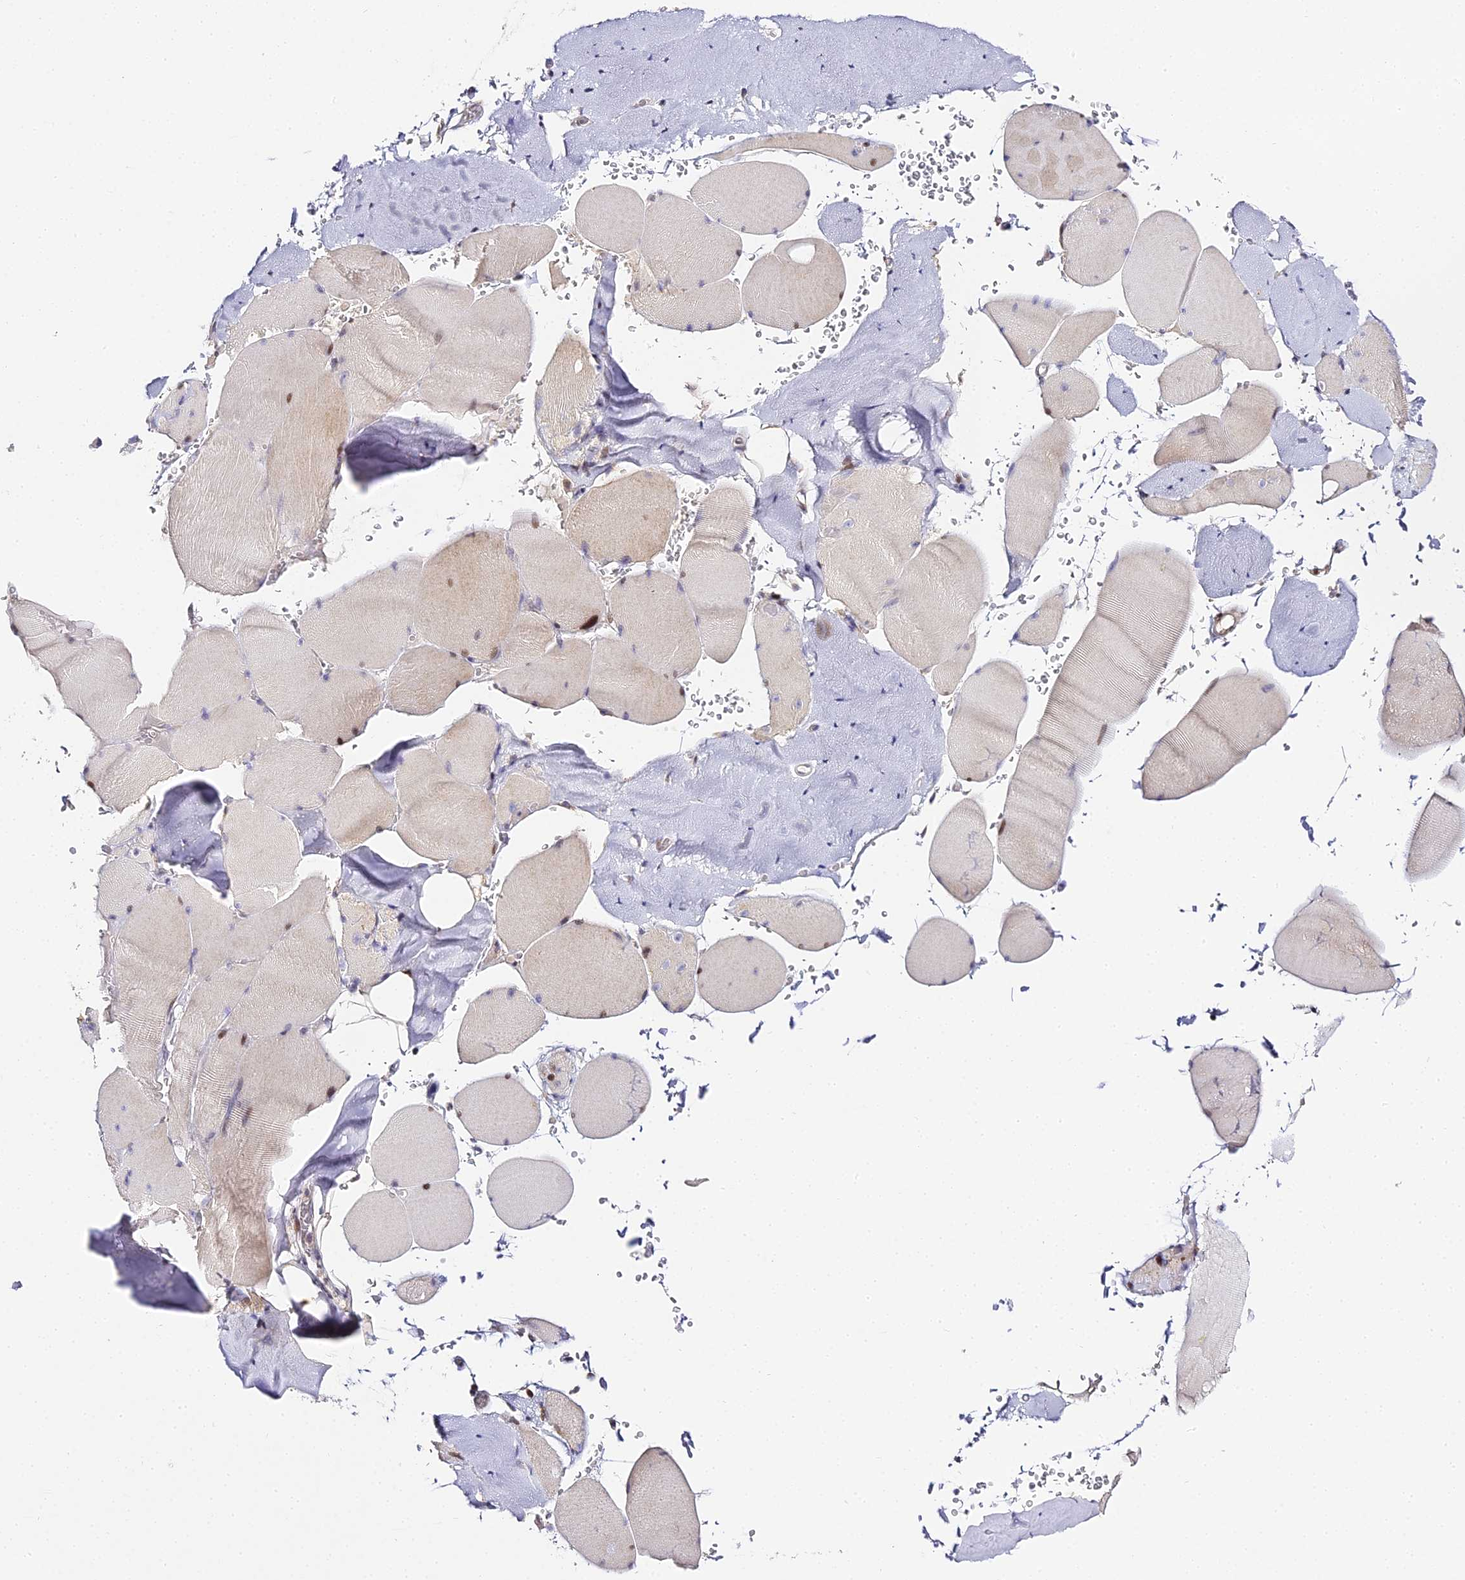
{"staining": {"intensity": "moderate", "quantity": "25%-75%", "location": "cytoplasmic/membranous,nuclear"}, "tissue": "skeletal muscle", "cell_type": "Myocytes", "image_type": "normal", "snomed": [{"axis": "morphology", "description": "Normal tissue, NOS"}, {"axis": "topography", "description": "Skeletal muscle"}, {"axis": "topography", "description": "Head-Neck"}], "caption": "Protein expression analysis of unremarkable skeletal muscle reveals moderate cytoplasmic/membranous,nuclear staining in about 25%-75% of myocytes.", "gene": "SERP1", "patient": {"sex": "male", "age": 66}}